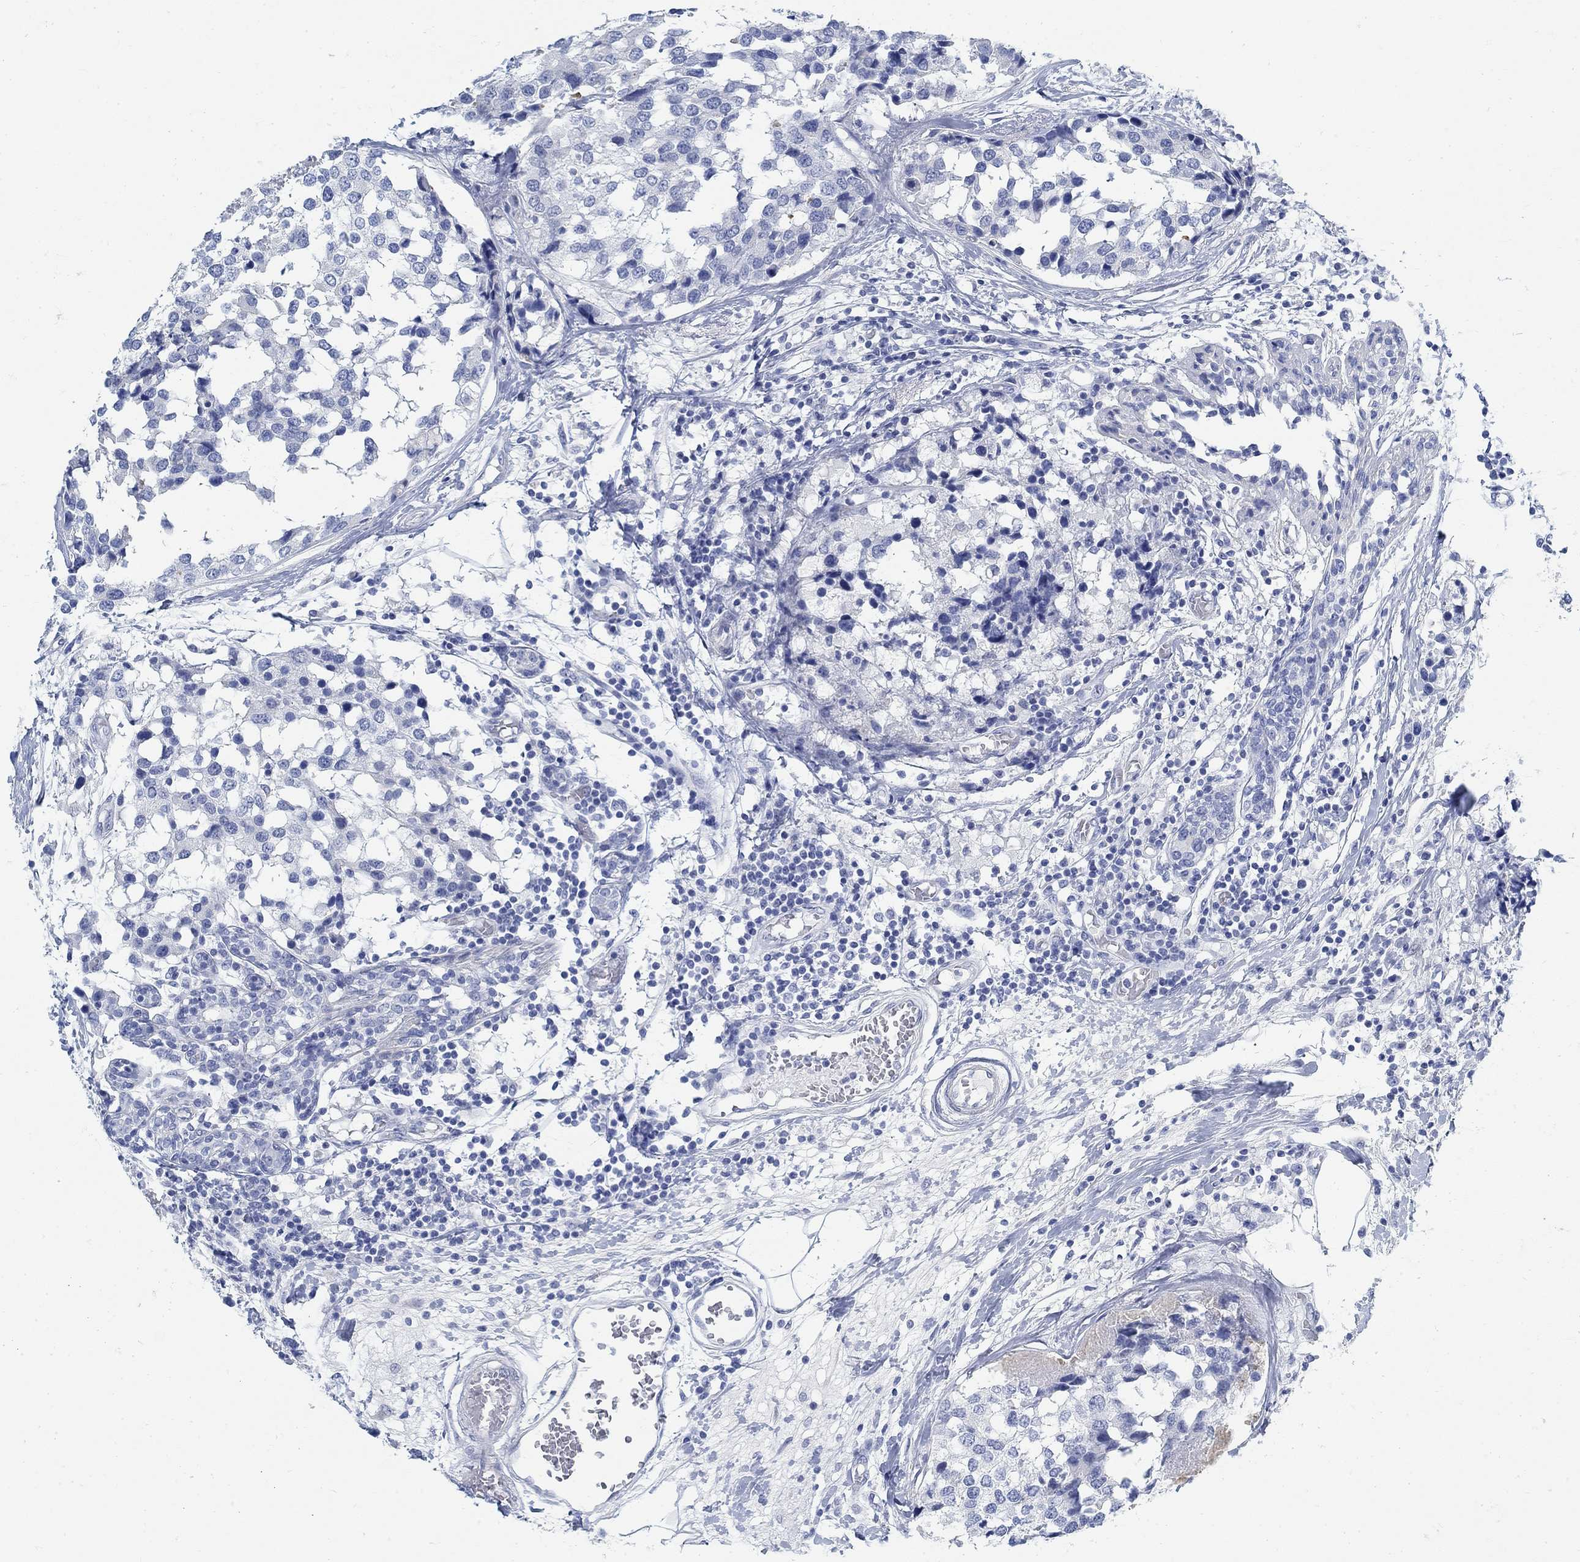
{"staining": {"intensity": "negative", "quantity": "none", "location": "none"}, "tissue": "breast cancer", "cell_type": "Tumor cells", "image_type": "cancer", "snomed": [{"axis": "morphology", "description": "Lobular carcinoma"}, {"axis": "topography", "description": "Breast"}], "caption": "High magnification brightfield microscopy of lobular carcinoma (breast) stained with DAB (brown) and counterstained with hematoxylin (blue): tumor cells show no significant staining.", "gene": "RBM20", "patient": {"sex": "female", "age": 59}}